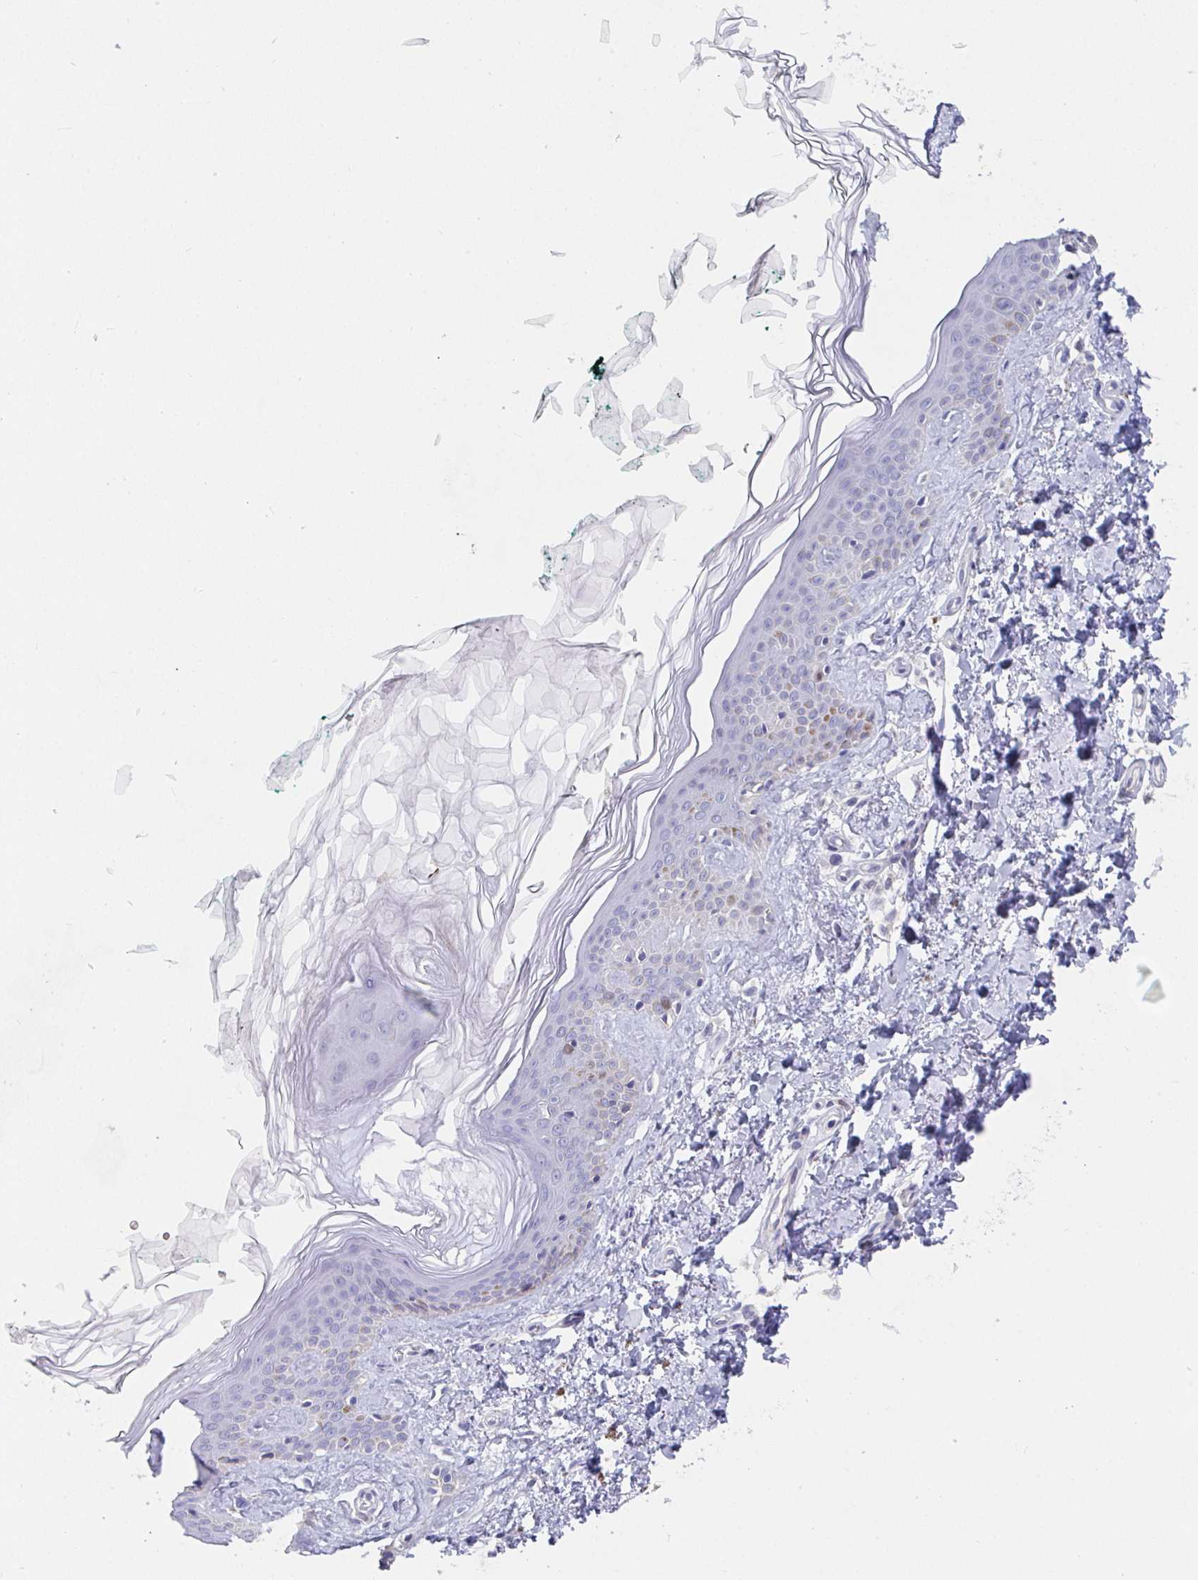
{"staining": {"intensity": "negative", "quantity": "none", "location": "none"}, "tissue": "skin", "cell_type": "Fibroblasts", "image_type": "normal", "snomed": [{"axis": "morphology", "description": "Normal tissue, NOS"}, {"axis": "topography", "description": "Skin"}, {"axis": "topography", "description": "Peripheral nerve tissue"}], "caption": "IHC photomicrograph of benign skin stained for a protein (brown), which shows no positivity in fibroblasts.", "gene": "ATP5F1C", "patient": {"sex": "female", "age": 45}}